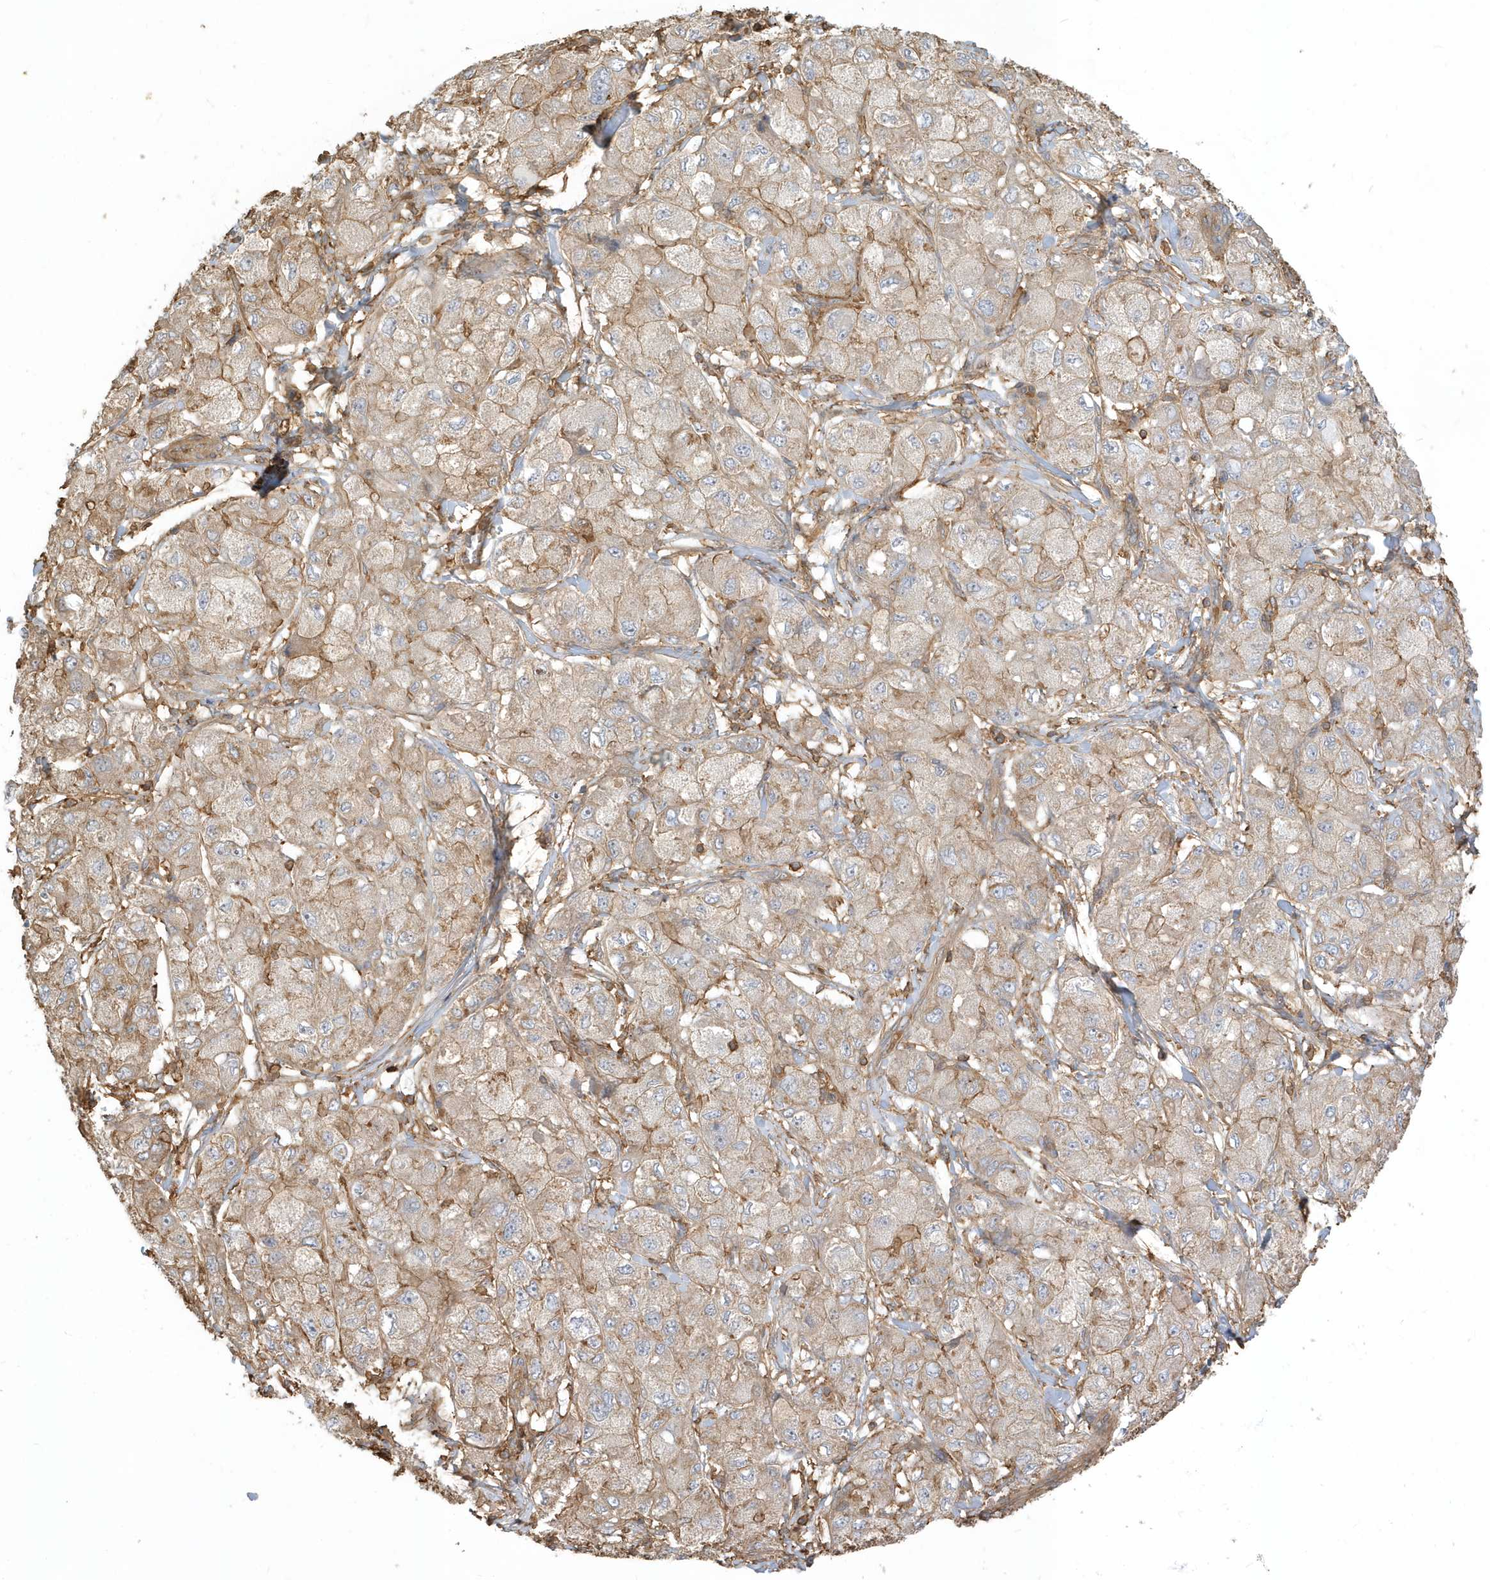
{"staining": {"intensity": "moderate", "quantity": "25%-75%", "location": "cytoplasmic/membranous"}, "tissue": "liver cancer", "cell_type": "Tumor cells", "image_type": "cancer", "snomed": [{"axis": "morphology", "description": "Carcinoma, Hepatocellular, NOS"}, {"axis": "topography", "description": "Liver"}], "caption": "Liver hepatocellular carcinoma stained for a protein (brown) reveals moderate cytoplasmic/membranous positive expression in approximately 25%-75% of tumor cells.", "gene": "ZBTB8A", "patient": {"sex": "male", "age": 80}}